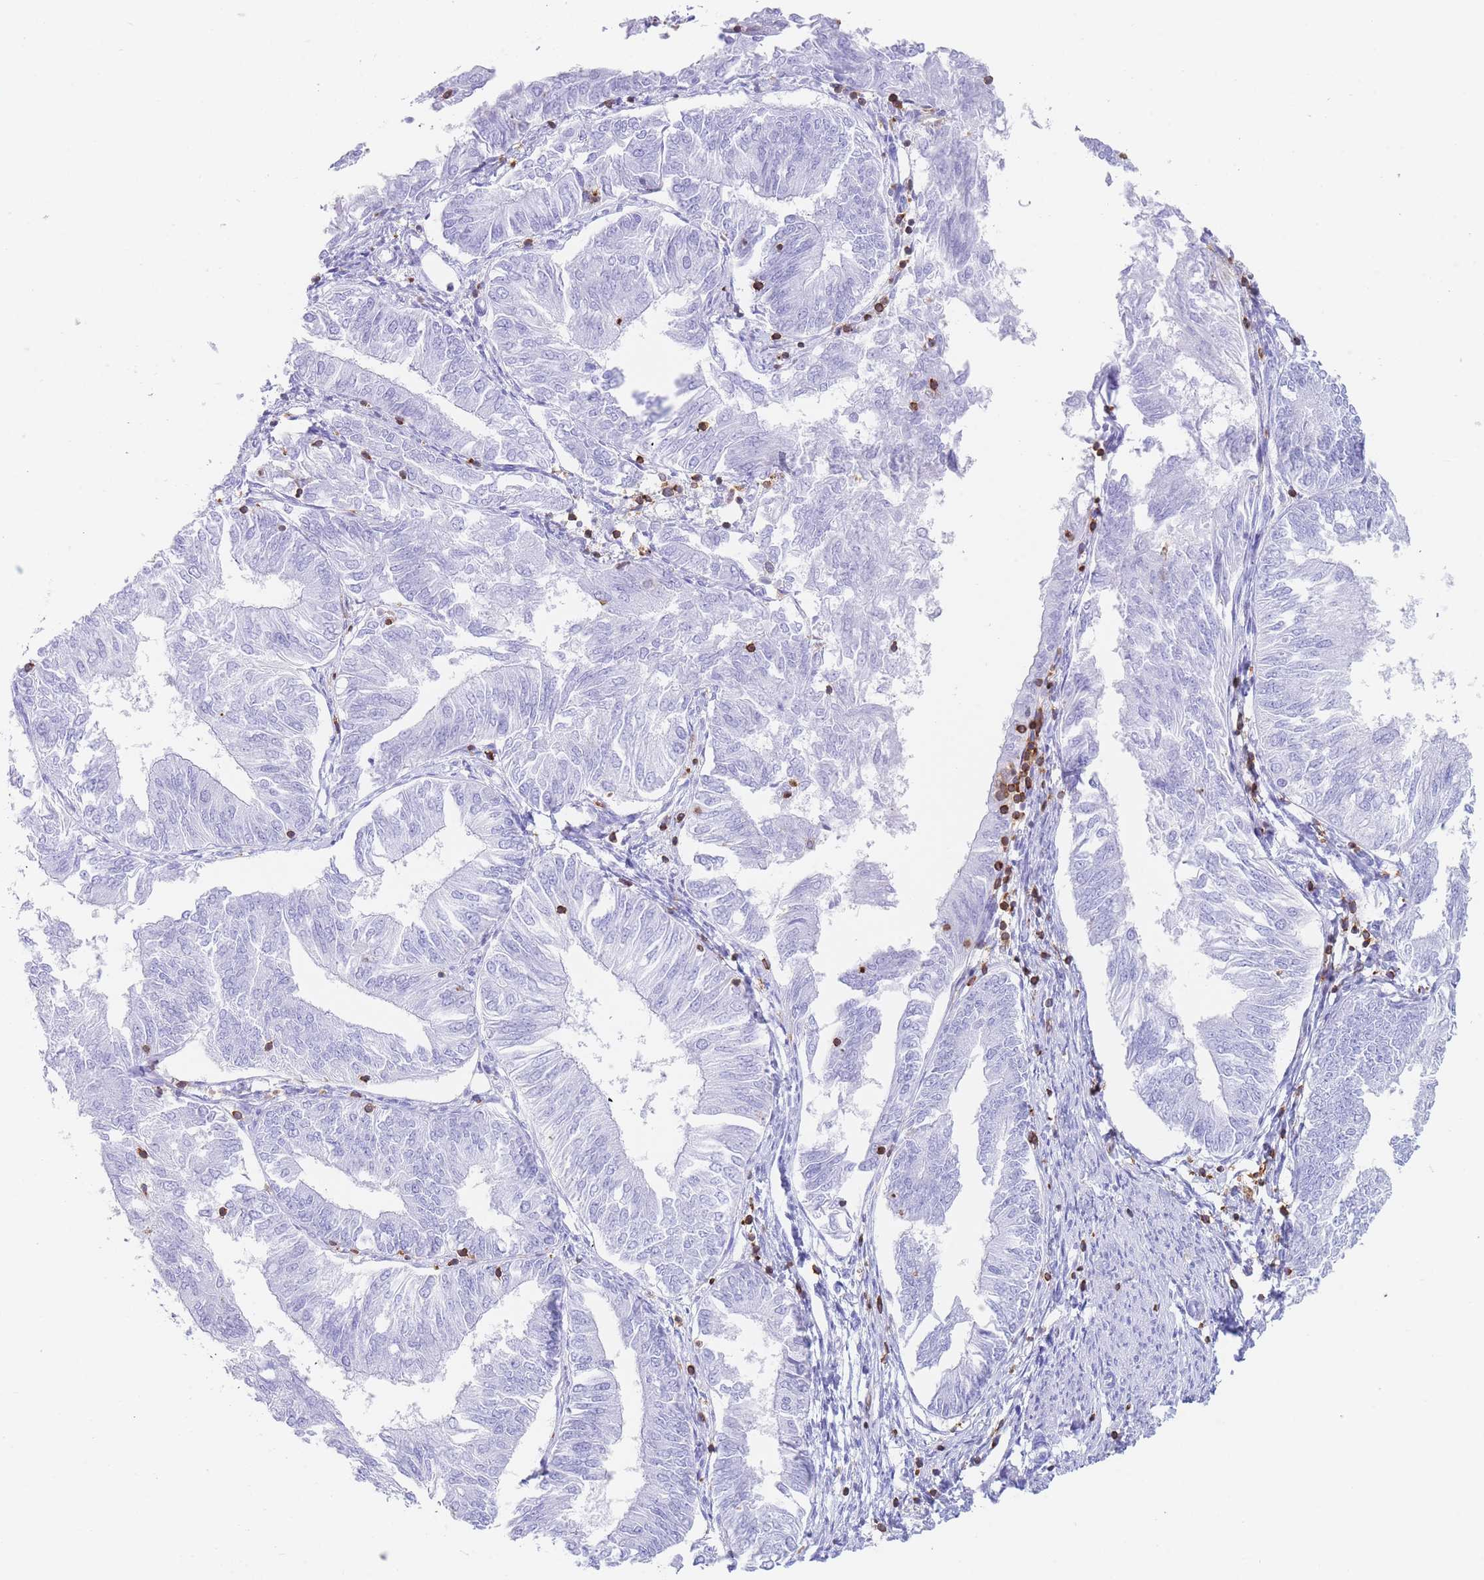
{"staining": {"intensity": "negative", "quantity": "none", "location": "none"}, "tissue": "endometrial cancer", "cell_type": "Tumor cells", "image_type": "cancer", "snomed": [{"axis": "morphology", "description": "Adenocarcinoma, NOS"}, {"axis": "topography", "description": "Endometrium"}], "caption": "Immunohistochemical staining of endometrial adenocarcinoma exhibits no significant positivity in tumor cells.", "gene": "CORO1A", "patient": {"sex": "female", "age": 58}}